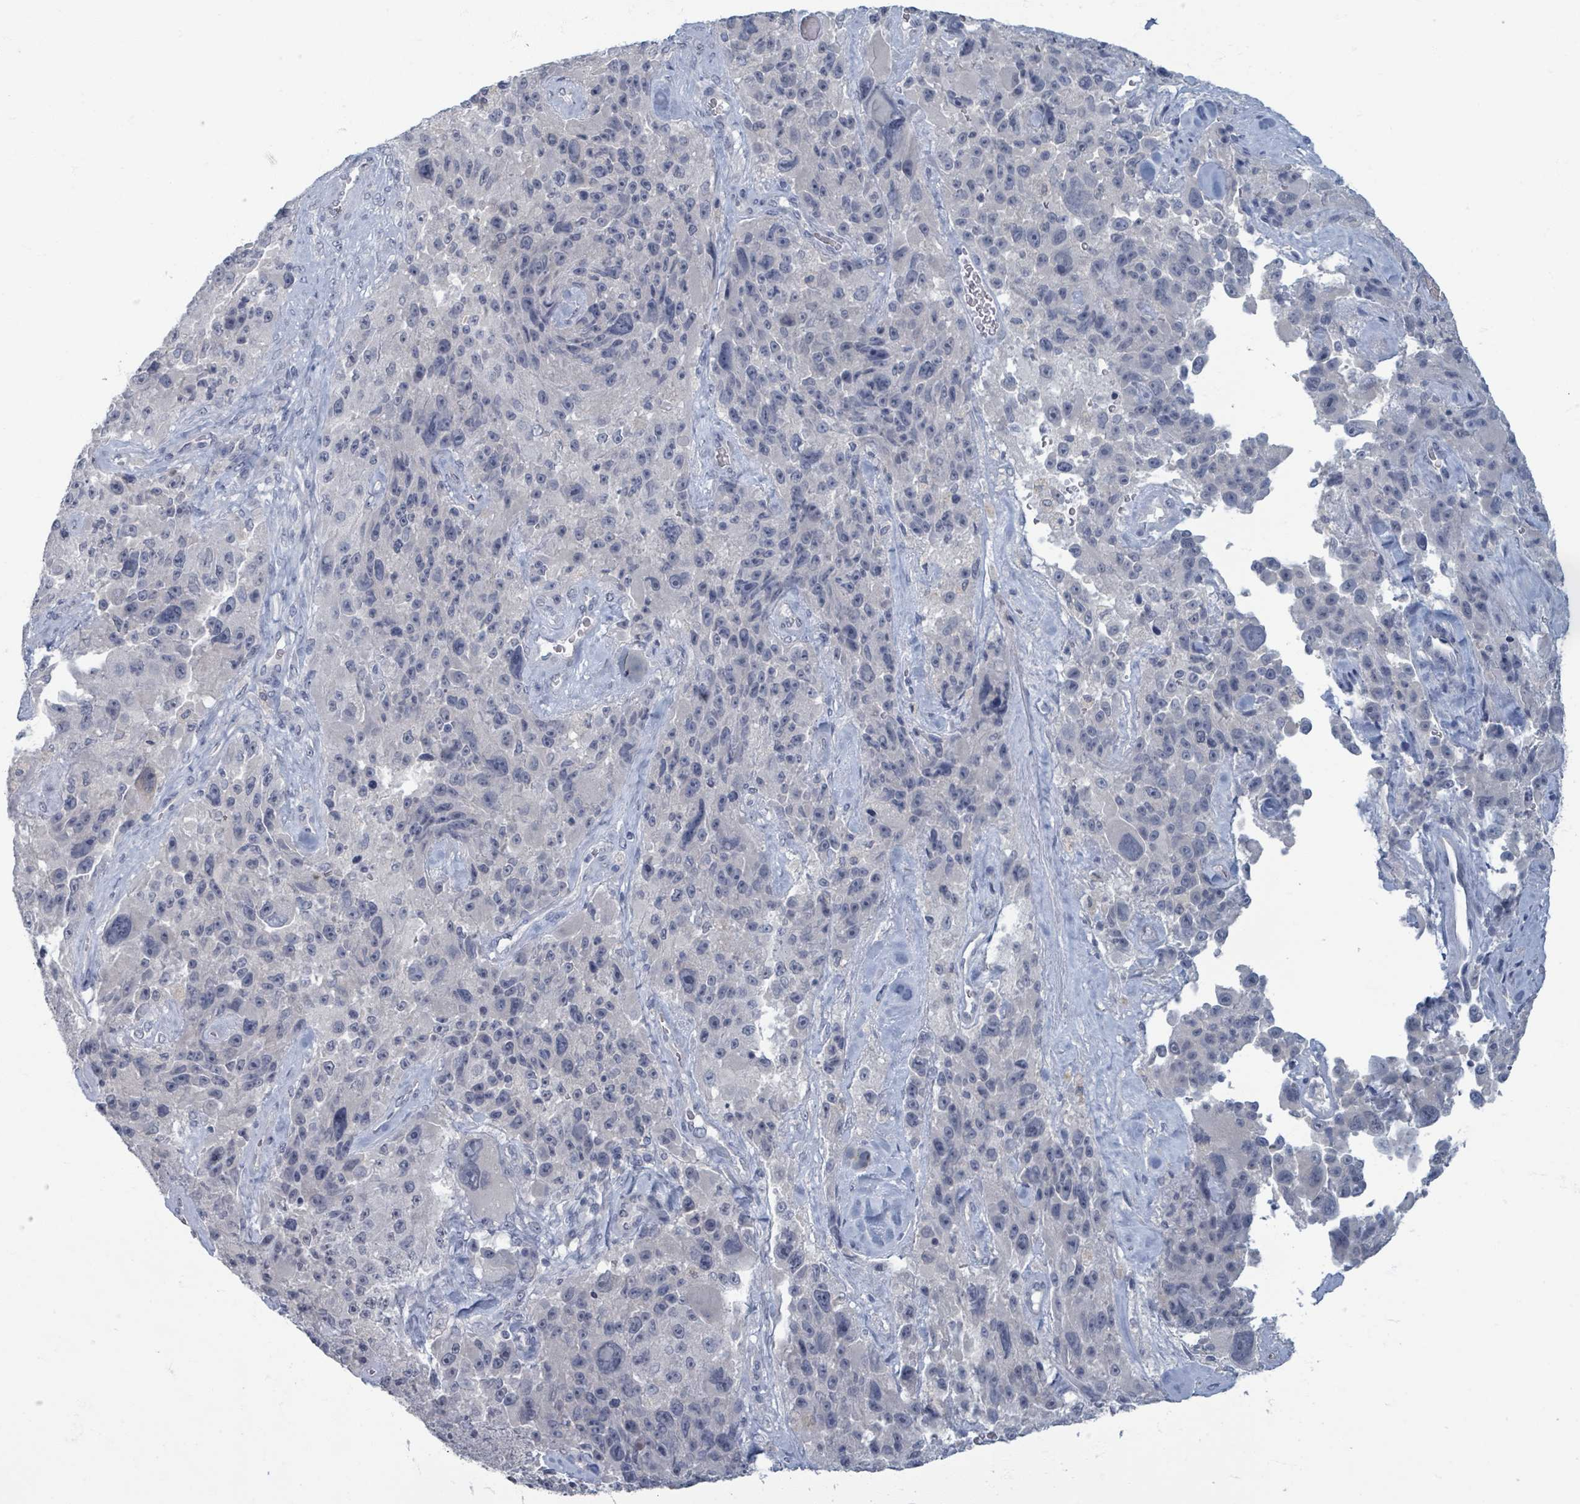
{"staining": {"intensity": "negative", "quantity": "none", "location": "none"}, "tissue": "melanoma", "cell_type": "Tumor cells", "image_type": "cancer", "snomed": [{"axis": "morphology", "description": "Malignant melanoma, Metastatic site"}, {"axis": "topography", "description": "Lymph node"}], "caption": "Tumor cells show no significant protein staining in malignant melanoma (metastatic site).", "gene": "WNT11", "patient": {"sex": "male", "age": 62}}